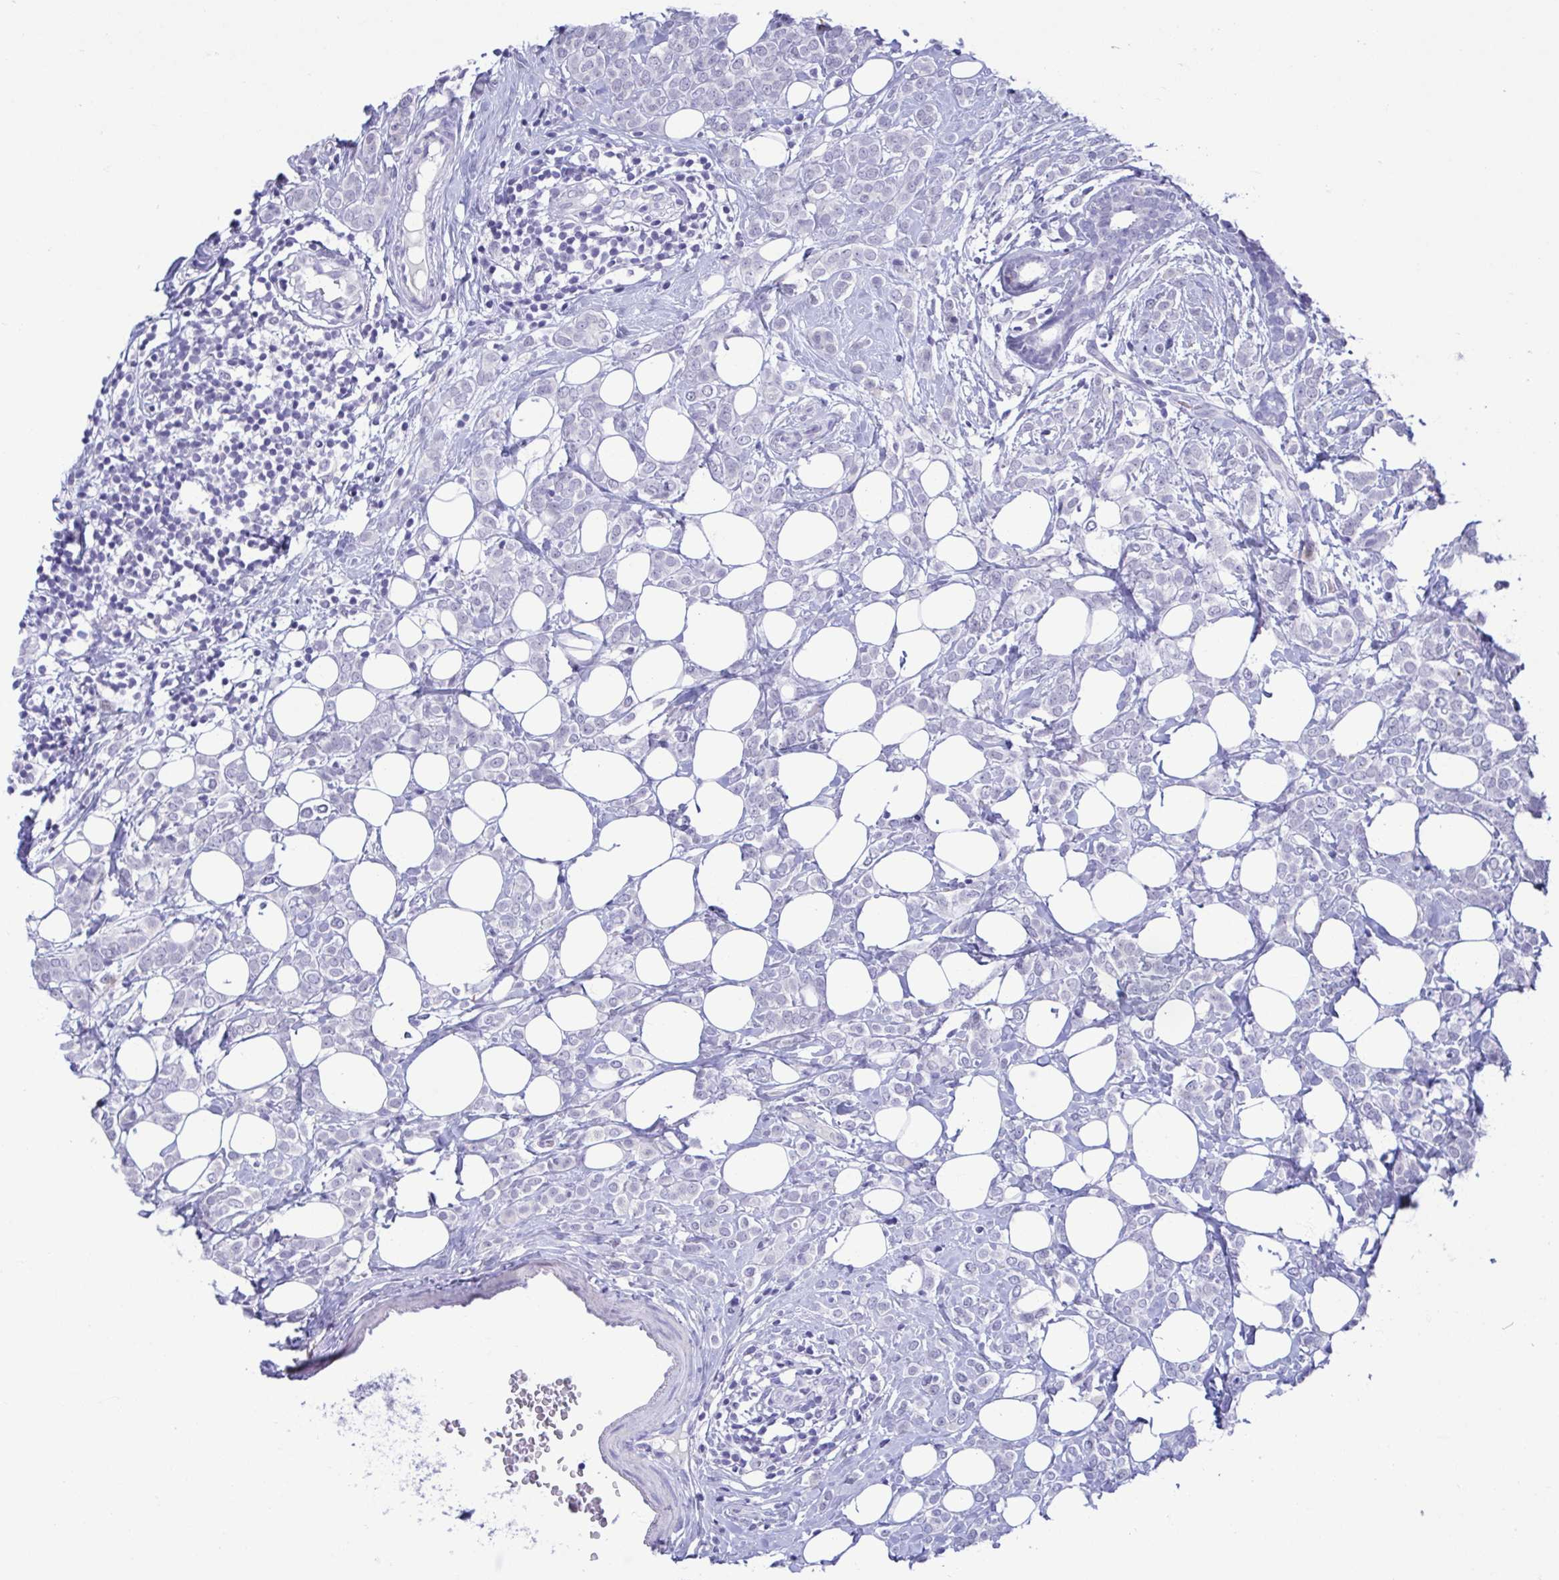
{"staining": {"intensity": "negative", "quantity": "none", "location": "none"}, "tissue": "breast cancer", "cell_type": "Tumor cells", "image_type": "cancer", "snomed": [{"axis": "morphology", "description": "Lobular carcinoma"}, {"axis": "topography", "description": "Breast"}], "caption": "A histopathology image of lobular carcinoma (breast) stained for a protein displays no brown staining in tumor cells.", "gene": "PERM1", "patient": {"sex": "female", "age": 49}}